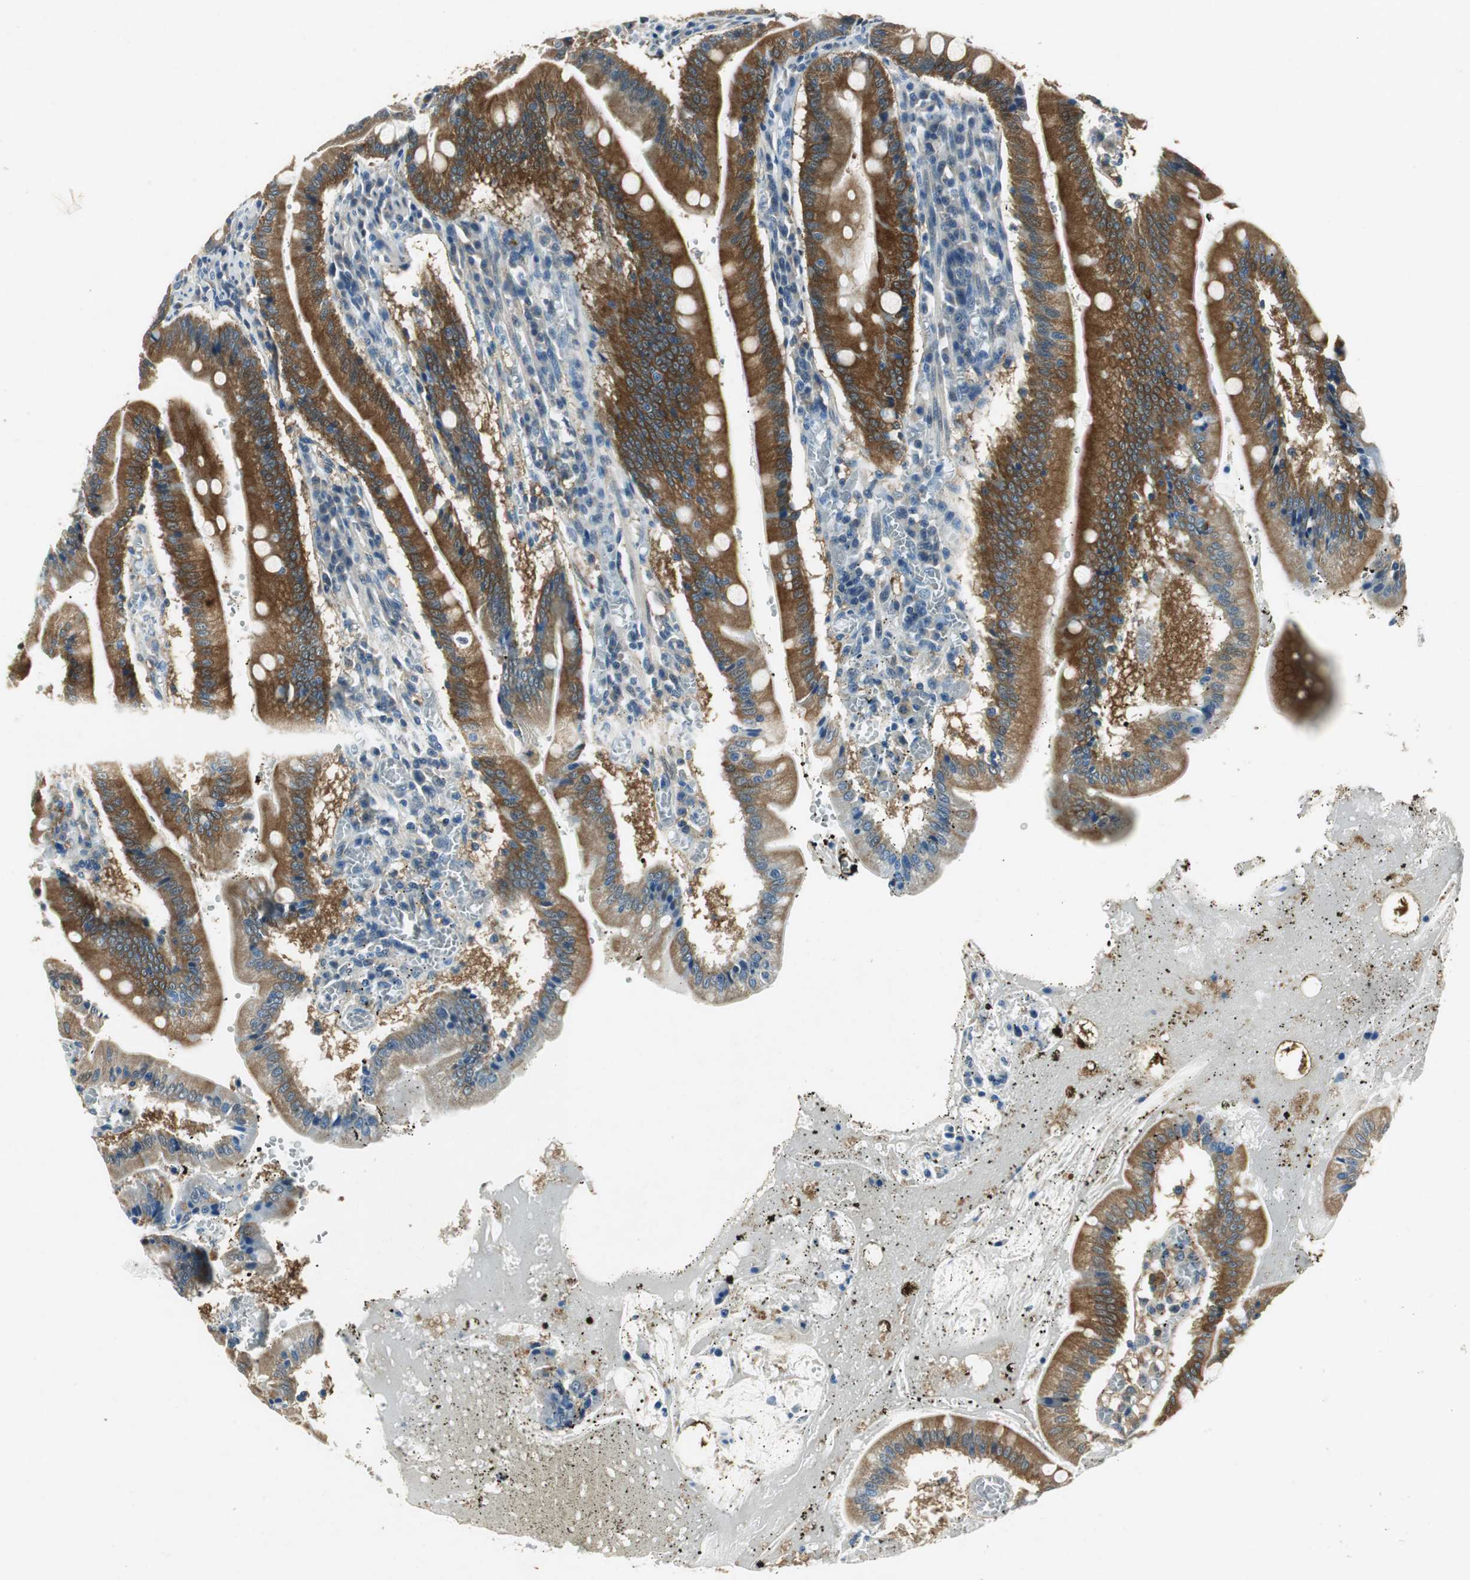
{"staining": {"intensity": "strong", "quantity": "25%-75%", "location": "cytoplasmic/membranous"}, "tissue": "small intestine", "cell_type": "Glandular cells", "image_type": "normal", "snomed": [{"axis": "morphology", "description": "Normal tissue, NOS"}, {"axis": "topography", "description": "Small intestine"}], "caption": "The photomicrograph reveals staining of benign small intestine, revealing strong cytoplasmic/membranous protein expression (brown color) within glandular cells.", "gene": "ME1", "patient": {"sex": "male", "age": 71}}